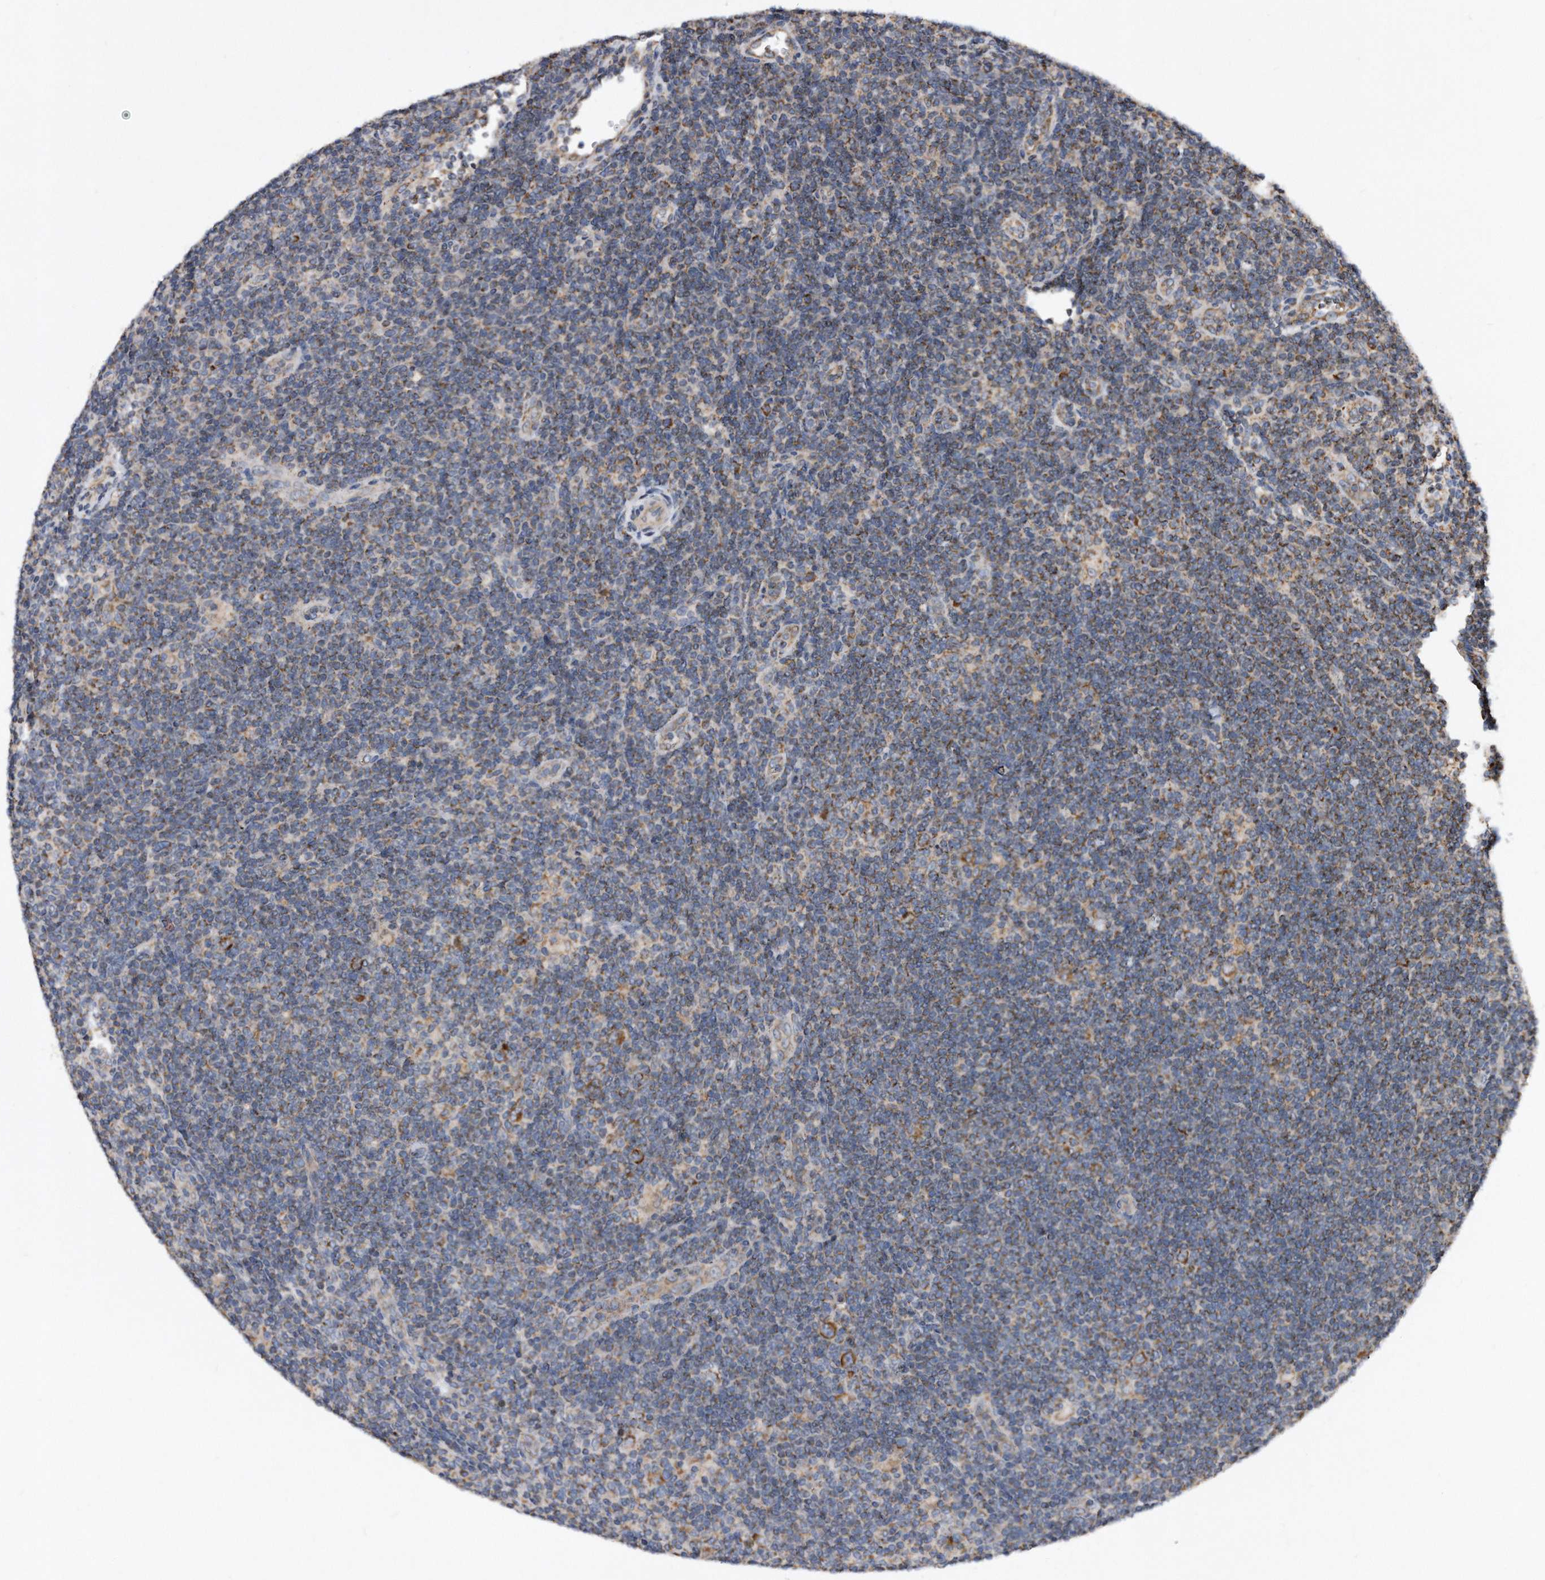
{"staining": {"intensity": "moderate", "quantity": ">75%", "location": "cytoplasmic/membranous"}, "tissue": "lymphoma", "cell_type": "Tumor cells", "image_type": "cancer", "snomed": [{"axis": "morphology", "description": "Hodgkin's disease, NOS"}, {"axis": "topography", "description": "Lymph node"}], "caption": "Moderate cytoplasmic/membranous expression for a protein is appreciated in approximately >75% of tumor cells of Hodgkin's disease using IHC.", "gene": "PPP5C", "patient": {"sex": "female", "age": 57}}